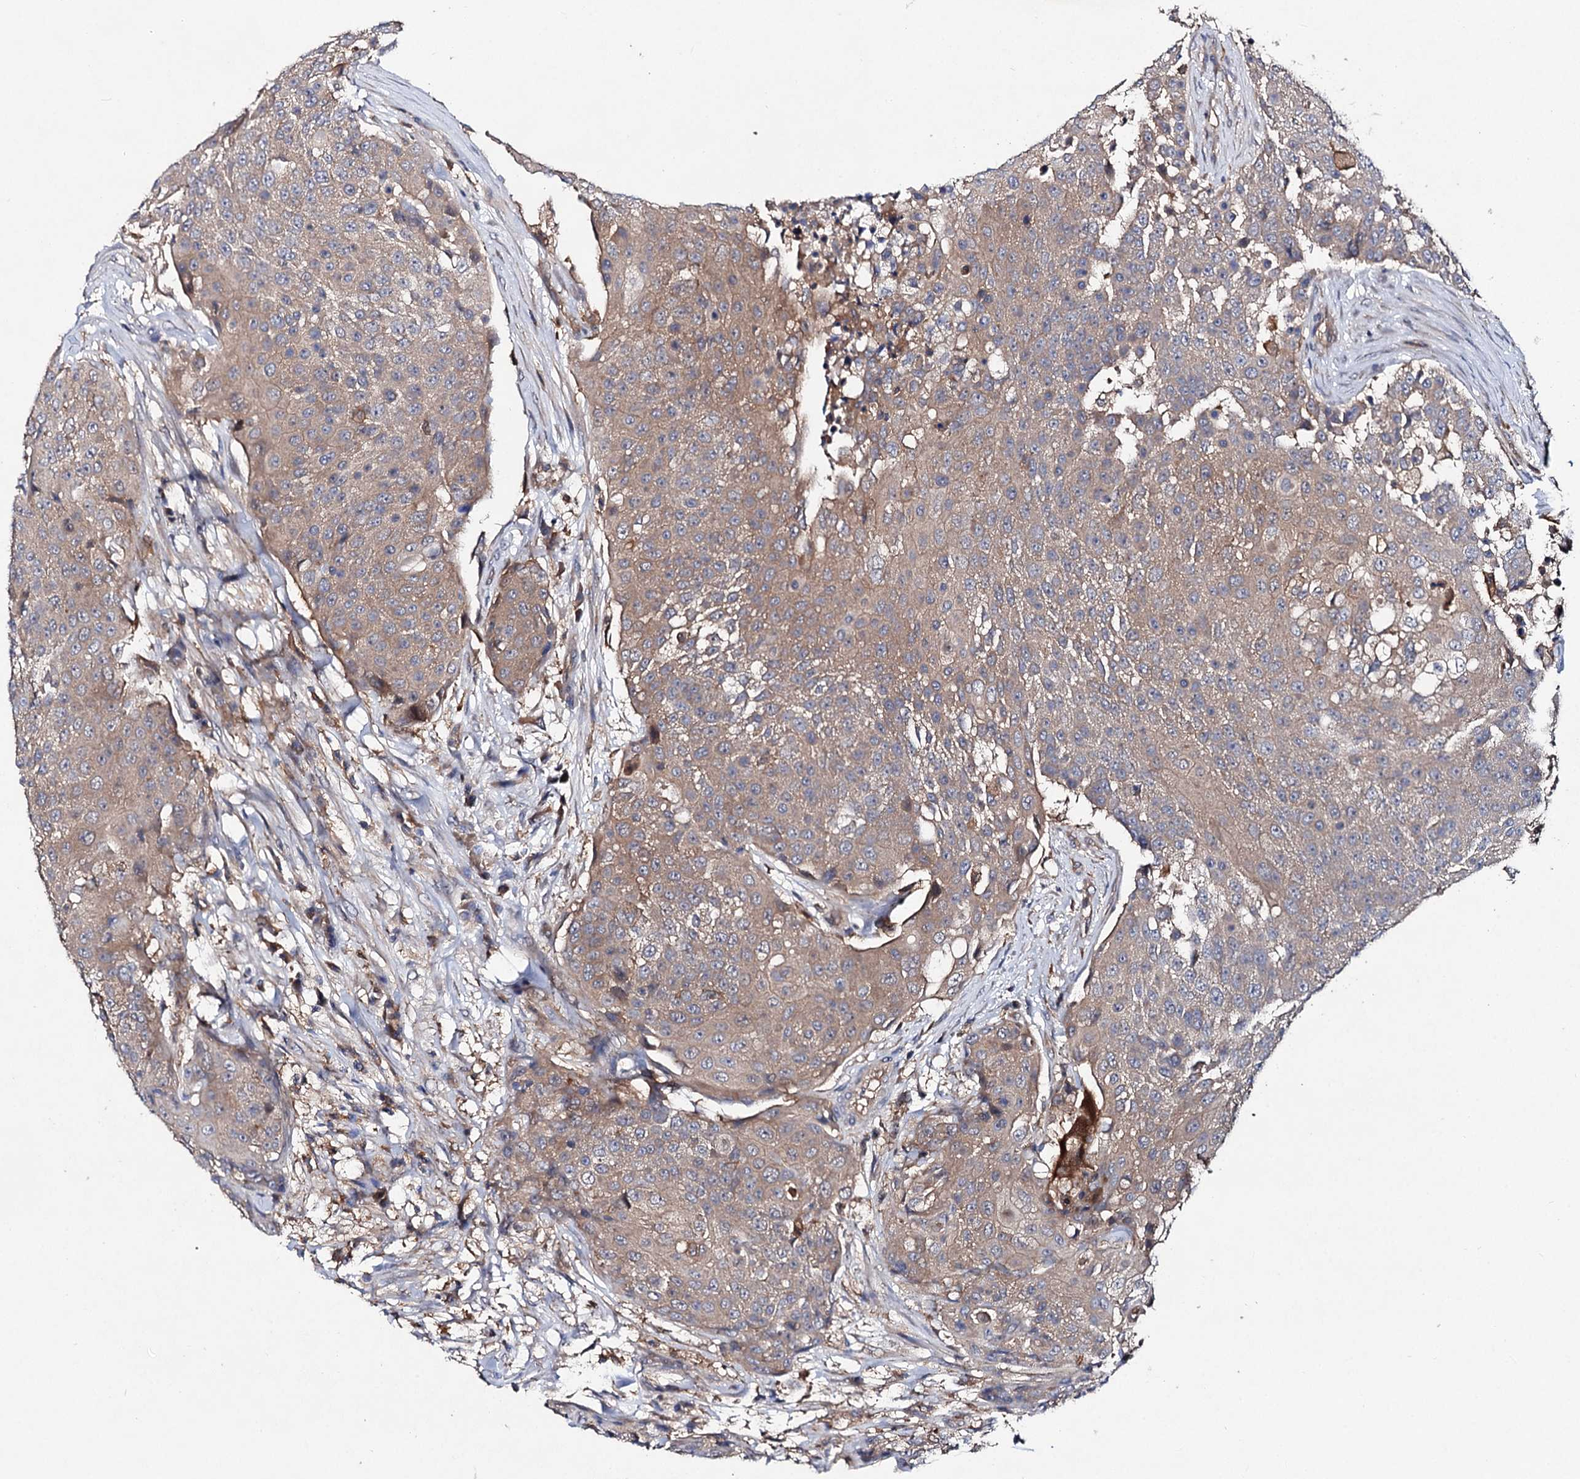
{"staining": {"intensity": "weak", "quantity": ">75%", "location": "cytoplasmic/membranous"}, "tissue": "urothelial cancer", "cell_type": "Tumor cells", "image_type": "cancer", "snomed": [{"axis": "morphology", "description": "Urothelial carcinoma, High grade"}, {"axis": "topography", "description": "Urinary bladder"}], "caption": "Immunohistochemistry micrograph of neoplastic tissue: human high-grade urothelial carcinoma stained using immunohistochemistry exhibits low levels of weak protein expression localized specifically in the cytoplasmic/membranous of tumor cells, appearing as a cytoplasmic/membranous brown color.", "gene": "VPS29", "patient": {"sex": "female", "age": 63}}